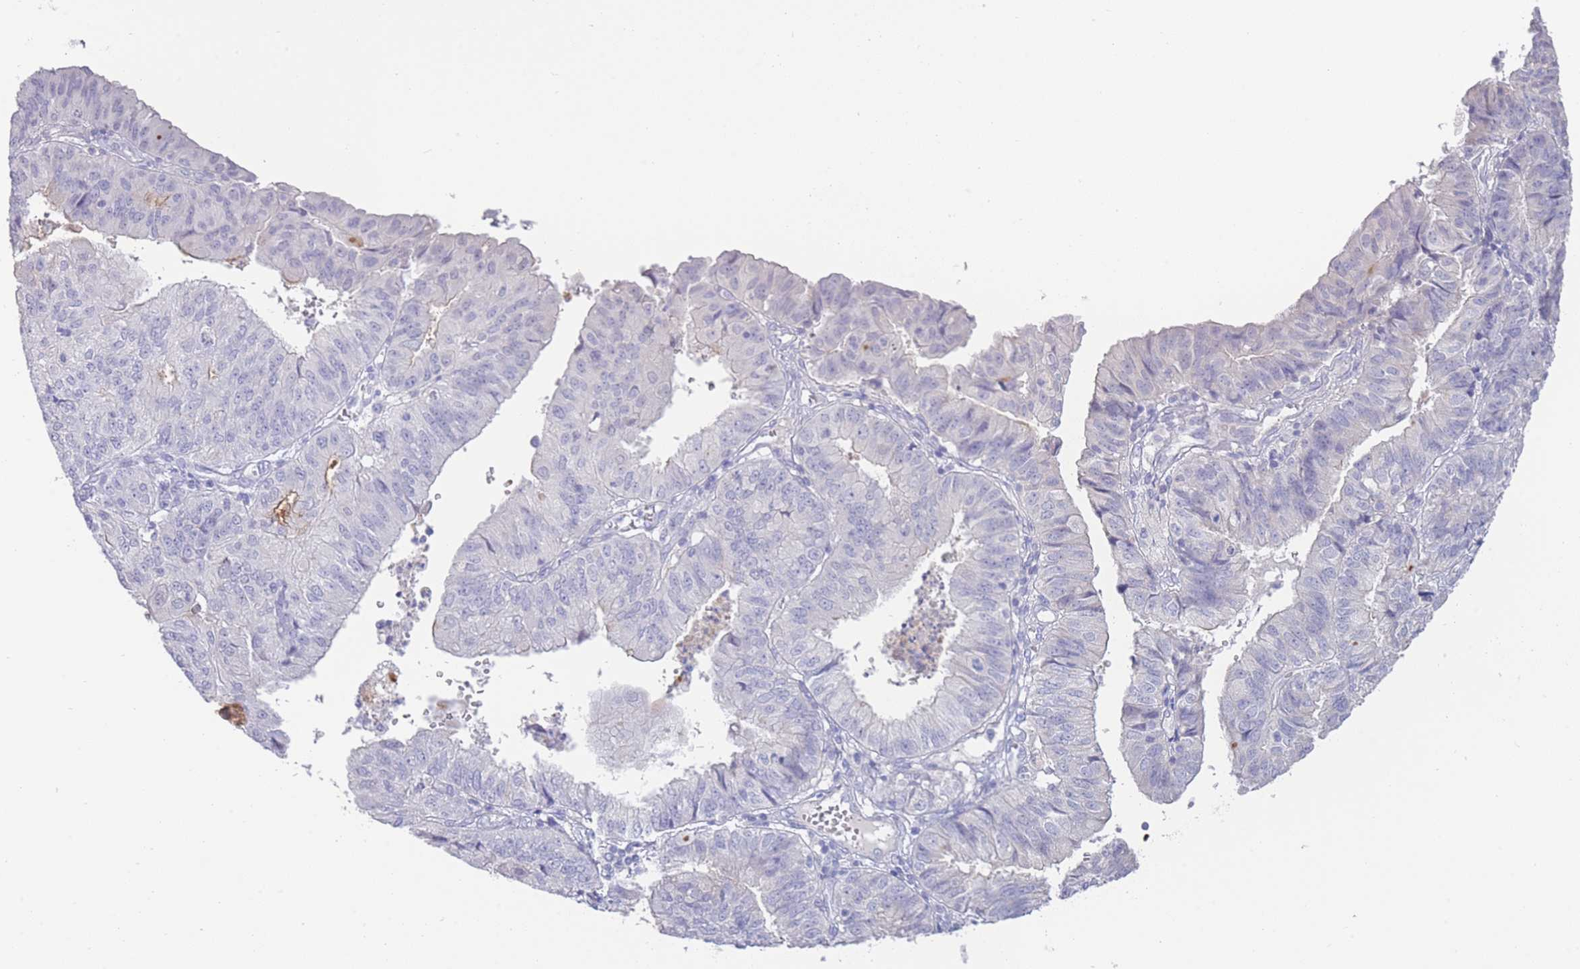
{"staining": {"intensity": "negative", "quantity": "none", "location": "none"}, "tissue": "endometrial cancer", "cell_type": "Tumor cells", "image_type": "cancer", "snomed": [{"axis": "morphology", "description": "Adenocarcinoma, NOS"}, {"axis": "topography", "description": "Endometrium"}], "caption": "Protein analysis of adenocarcinoma (endometrial) reveals no significant positivity in tumor cells. (IHC, brightfield microscopy, high magnification).", "gene": "LRRC37A", "patient": {"sex": "female", "age": 56}}